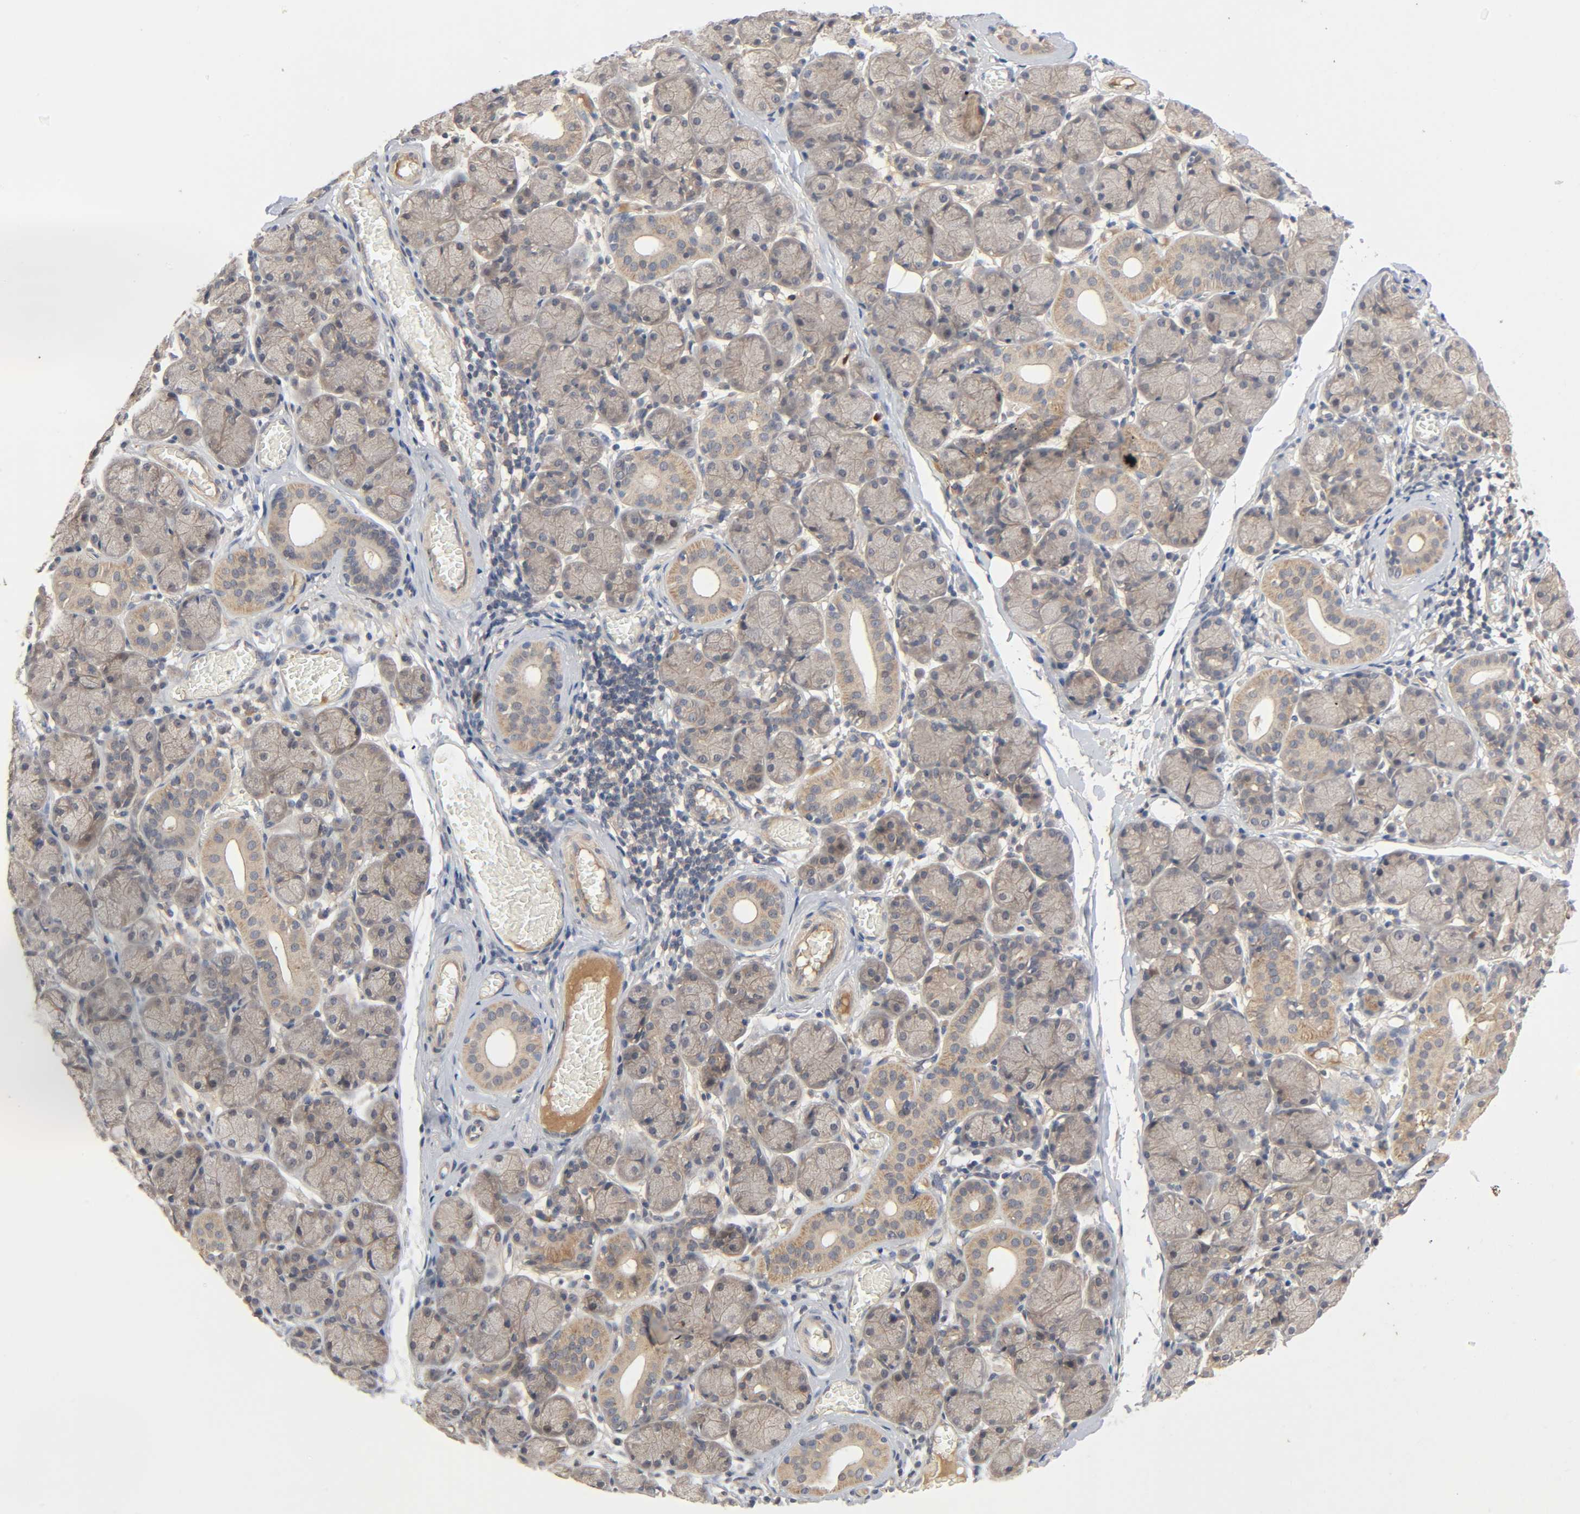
{"staining": {"intensity": "moderate", "quantity": "25%-75%", "location": "cytoplasmic/membranous"}, "tissue": "salivary gland", "cell_type": "Glandular cells", "image_type": "normal", "snomed": [{"axis": "morphology", "description": "Normal tissue, NOS"}, {"axis": "topography", "description": "Salivary gland"}], "caption": "Normal salivary gland exhibits moderate cytoplasmic/membranous positivity in about 25%-75% of glandular cells.", "gene": "CPB2", "patient": {"sex": "female", "age": 24}}